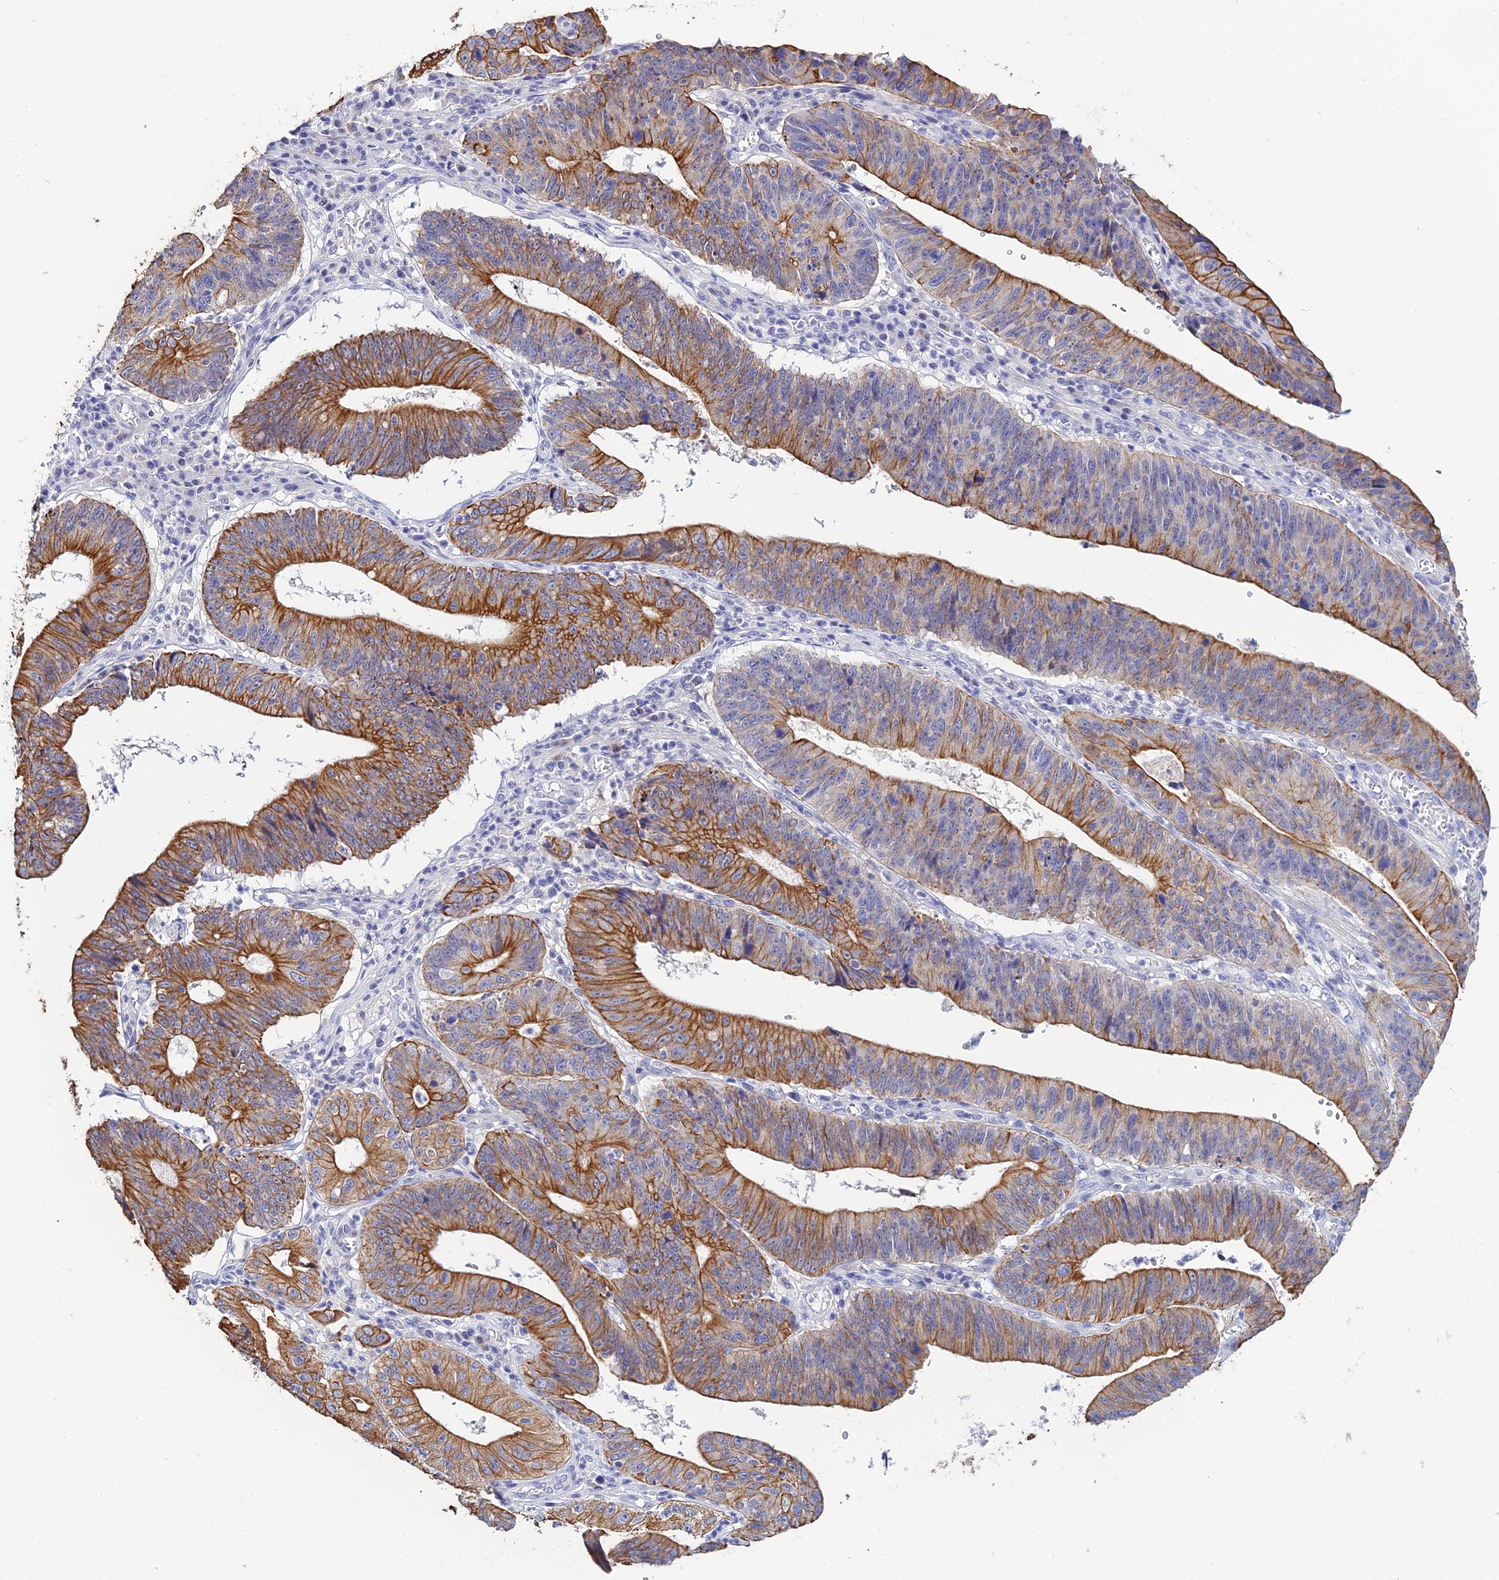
{"staining": {"intensity": "strong", "quantity": ">75%", "location": "cytoplasmic/membranous"}, "tissue": "stomach cancer", "cell_type": "Tumor cells", "image_type": "cancer", "snomed": [{"axis": "morphology", "description": "Adenocarcinoma, NOS"}, {"axis": "topography", "description": "Stomach"}], "caption": "Brown immunohistochemical staining in stomach cancer reveals strong cytoplasmic/membranous staining in approximately >75% of tumor cells. The staining was performed using DAB (3,3'-diaminobenzidine), with brown indicating positive protein expression. Nuclei are stained blue with hematoxylin.", "gene": "ZXDA", "patient": {"sex": "male", "age": 59}}